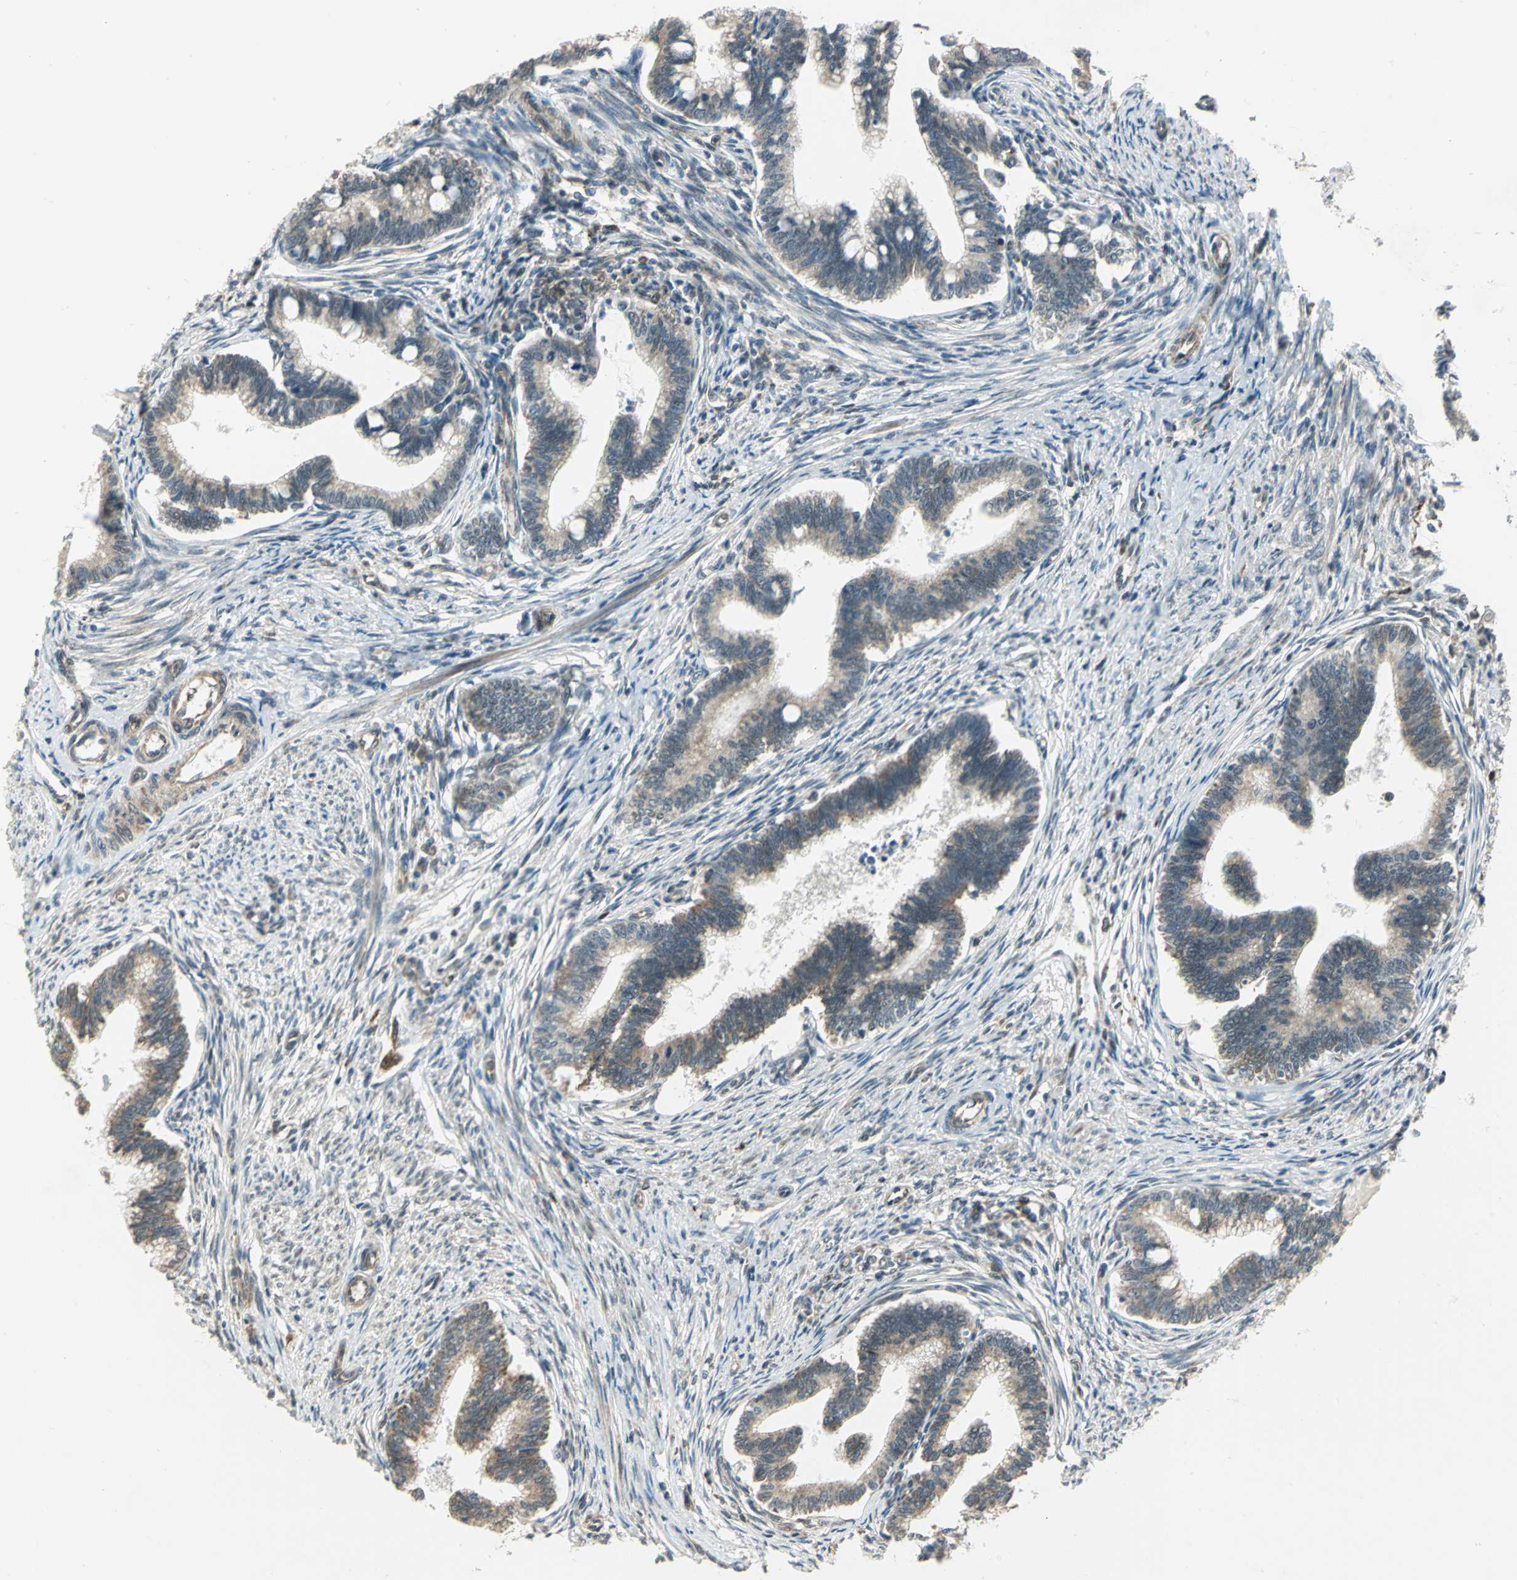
{"staining": {"intensity": "weak", "quantity": ">75%", "location": "cytoplasmic/membranous"}, "tissue": "cervical cancer", "cell_type": "Tumor cells", "image_type": "cancer", "snomed": [{"axis": "morphology", "description": "Adenocarcinoma, NOS"}, {"axis": "topography", "description": "Cervix"}], "caption": "Approximately >75% of tumor cells in cervical adenocarcinoma display weak cytoplasmic/membranous protein positivity as visualized by brown immunohistochemical staining.", "gene": "PLAGL2", "patient": {"sex": "female", "age": 36}}